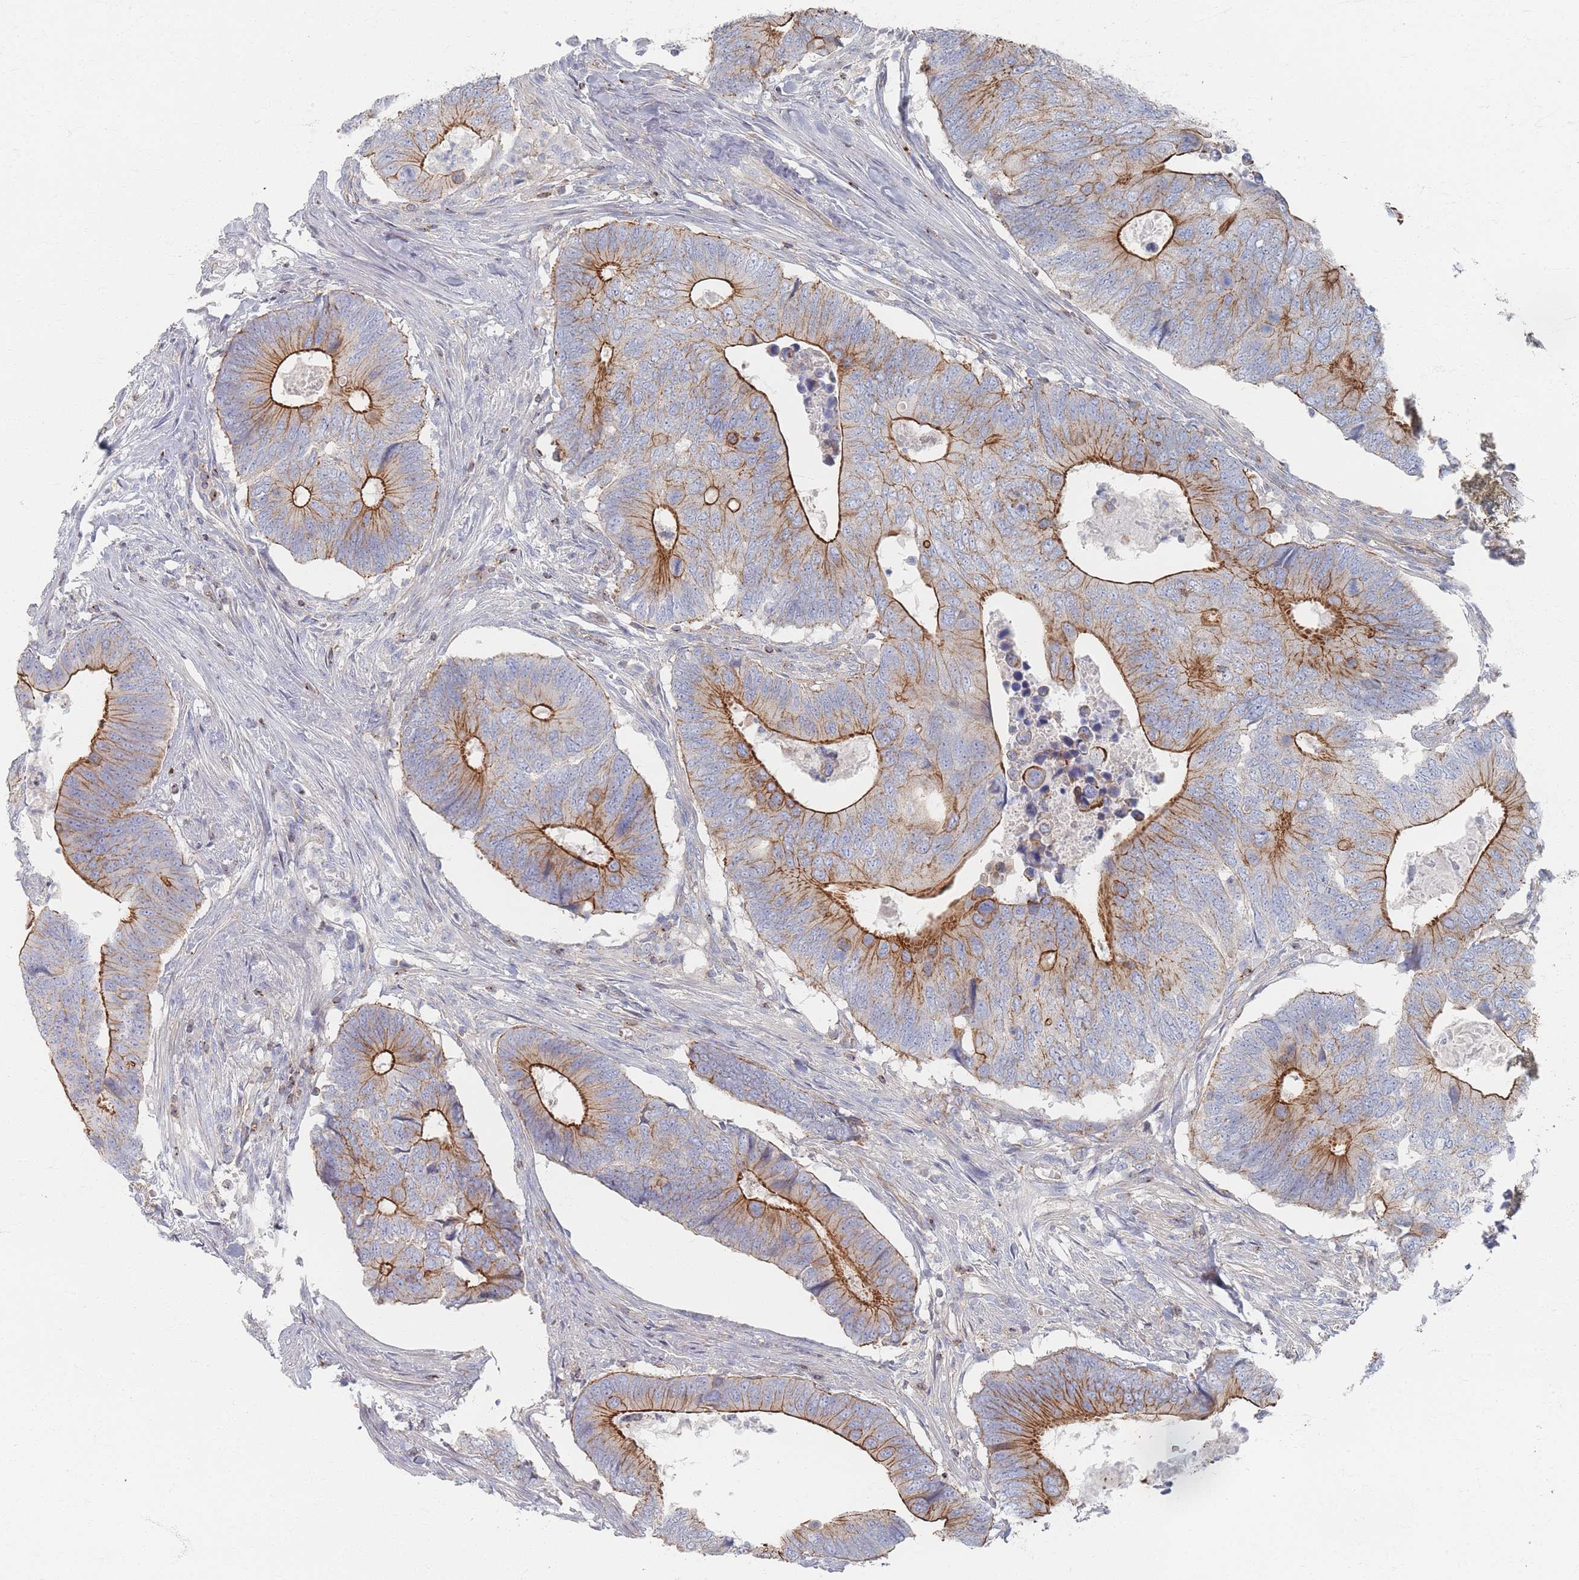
{"staining": {"intensity": "strong", "quantity": "25%-75%", "location": "cytoplasmic/membranous"}, "tissue": "colorectal cancer", "cell_type": "Tumor cells", "image_type": "cancer", "snomed": [{"axis": "morphology", "description": "Adenocarcinoma, NOS"}, {"axis": "topography", "description": "Colon"}], "caption": "Colorectal cancer (adenocarcinoma) stained with a brown dye demonstrates strong cytoplasmic/membranous positive positivity in approximately 25%-75% of tumor cells.", "gene": "GNB1", "patient": {"sex": "male", "age": 87}}